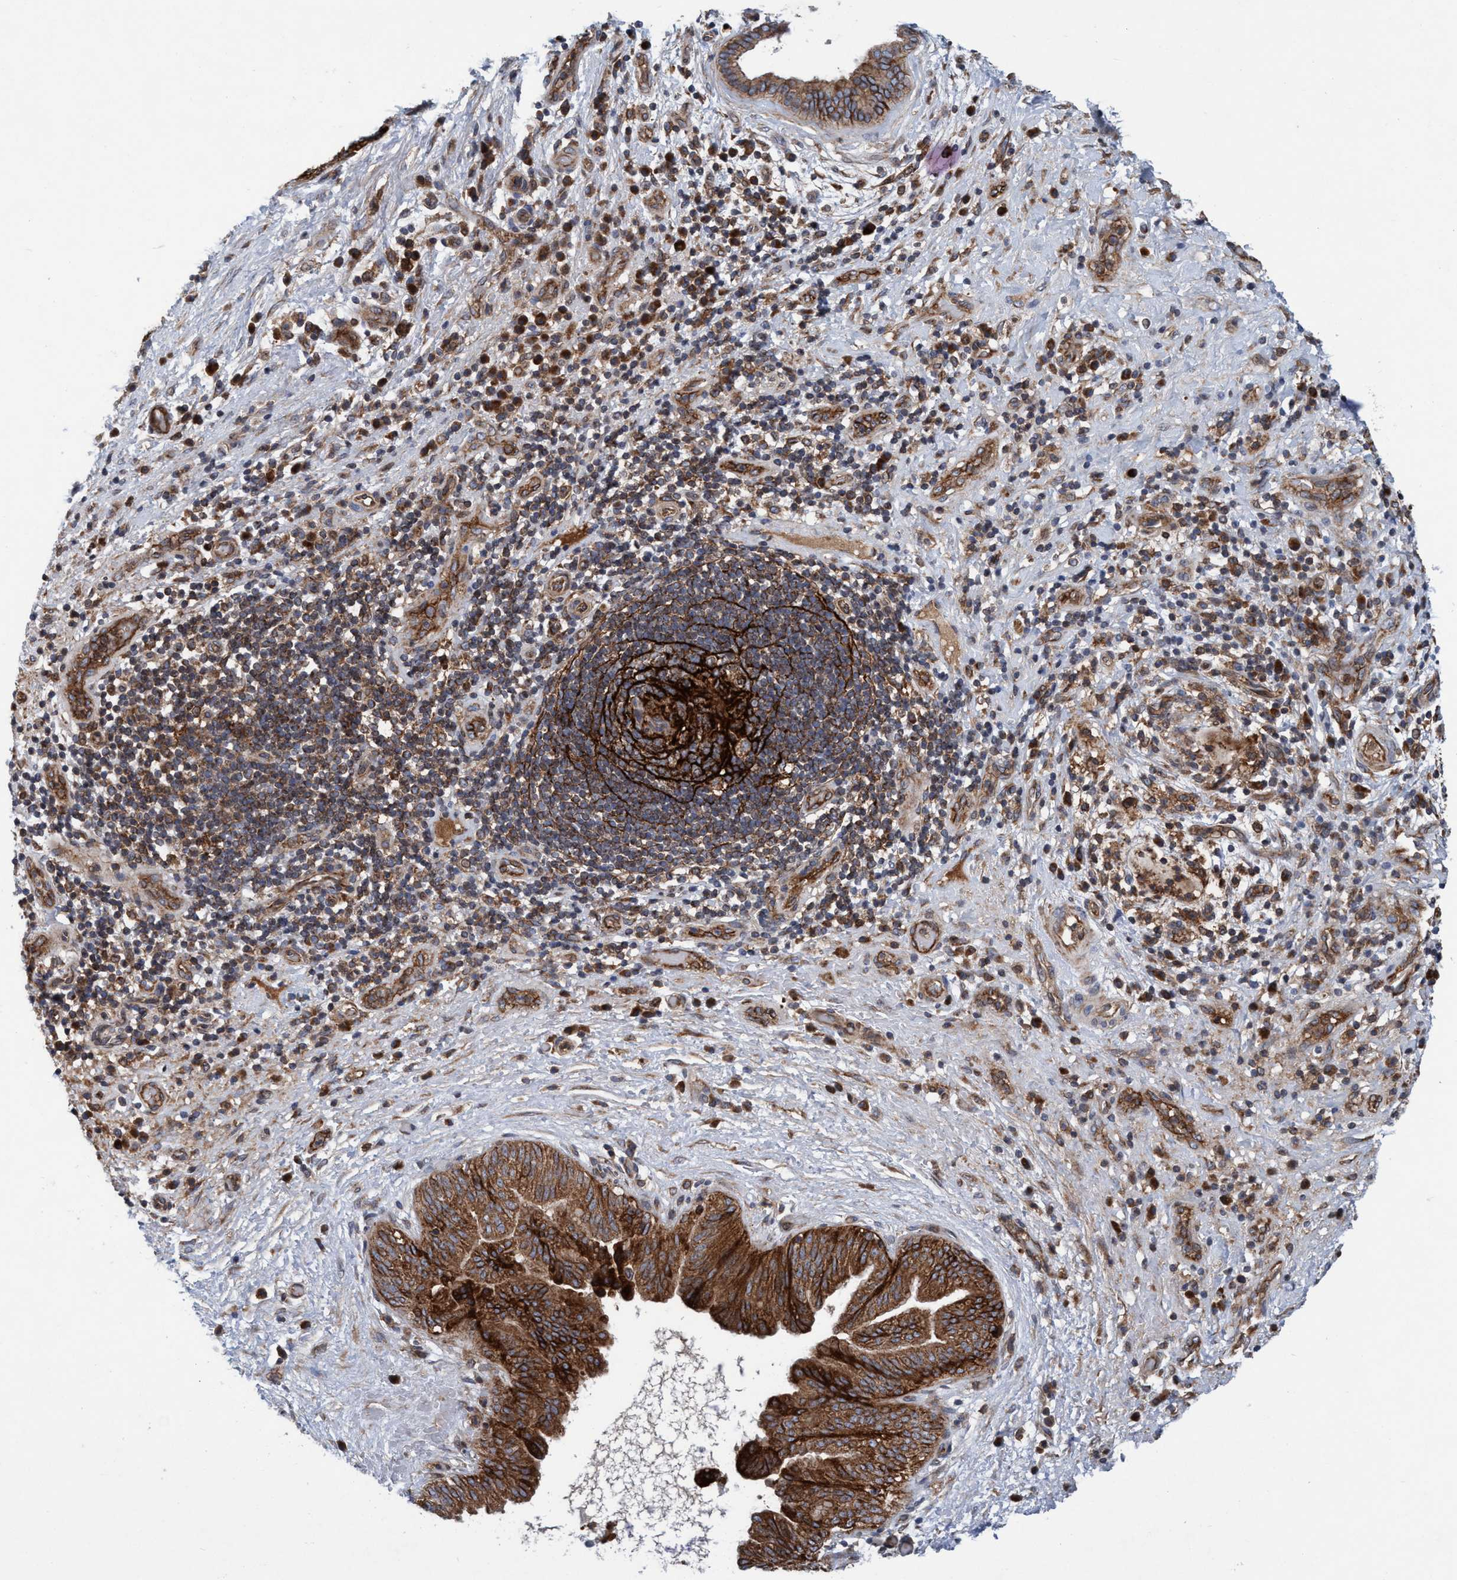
{"staining": {"intensity": "moderate", "quantity": ">75%", "location": "cytoplasmic/membranous"}, "tissue": "liver cancer", "cell_type": "Tumor cells", "image_type": "cancer", "snomed": [{"axis": "morphology", "description": "Cholangiocarcinoma"}, {"axis": "topography", "description": "Liver"}], "caption": "Brown immunohistochemical staining in liver cholangiocarcinoma displays moderate cytoplasmic/membranous staining in approximately >75% of tumor cells.", "gene": "SLC16A3", "patient": {"sex": "female", "age": 38}}